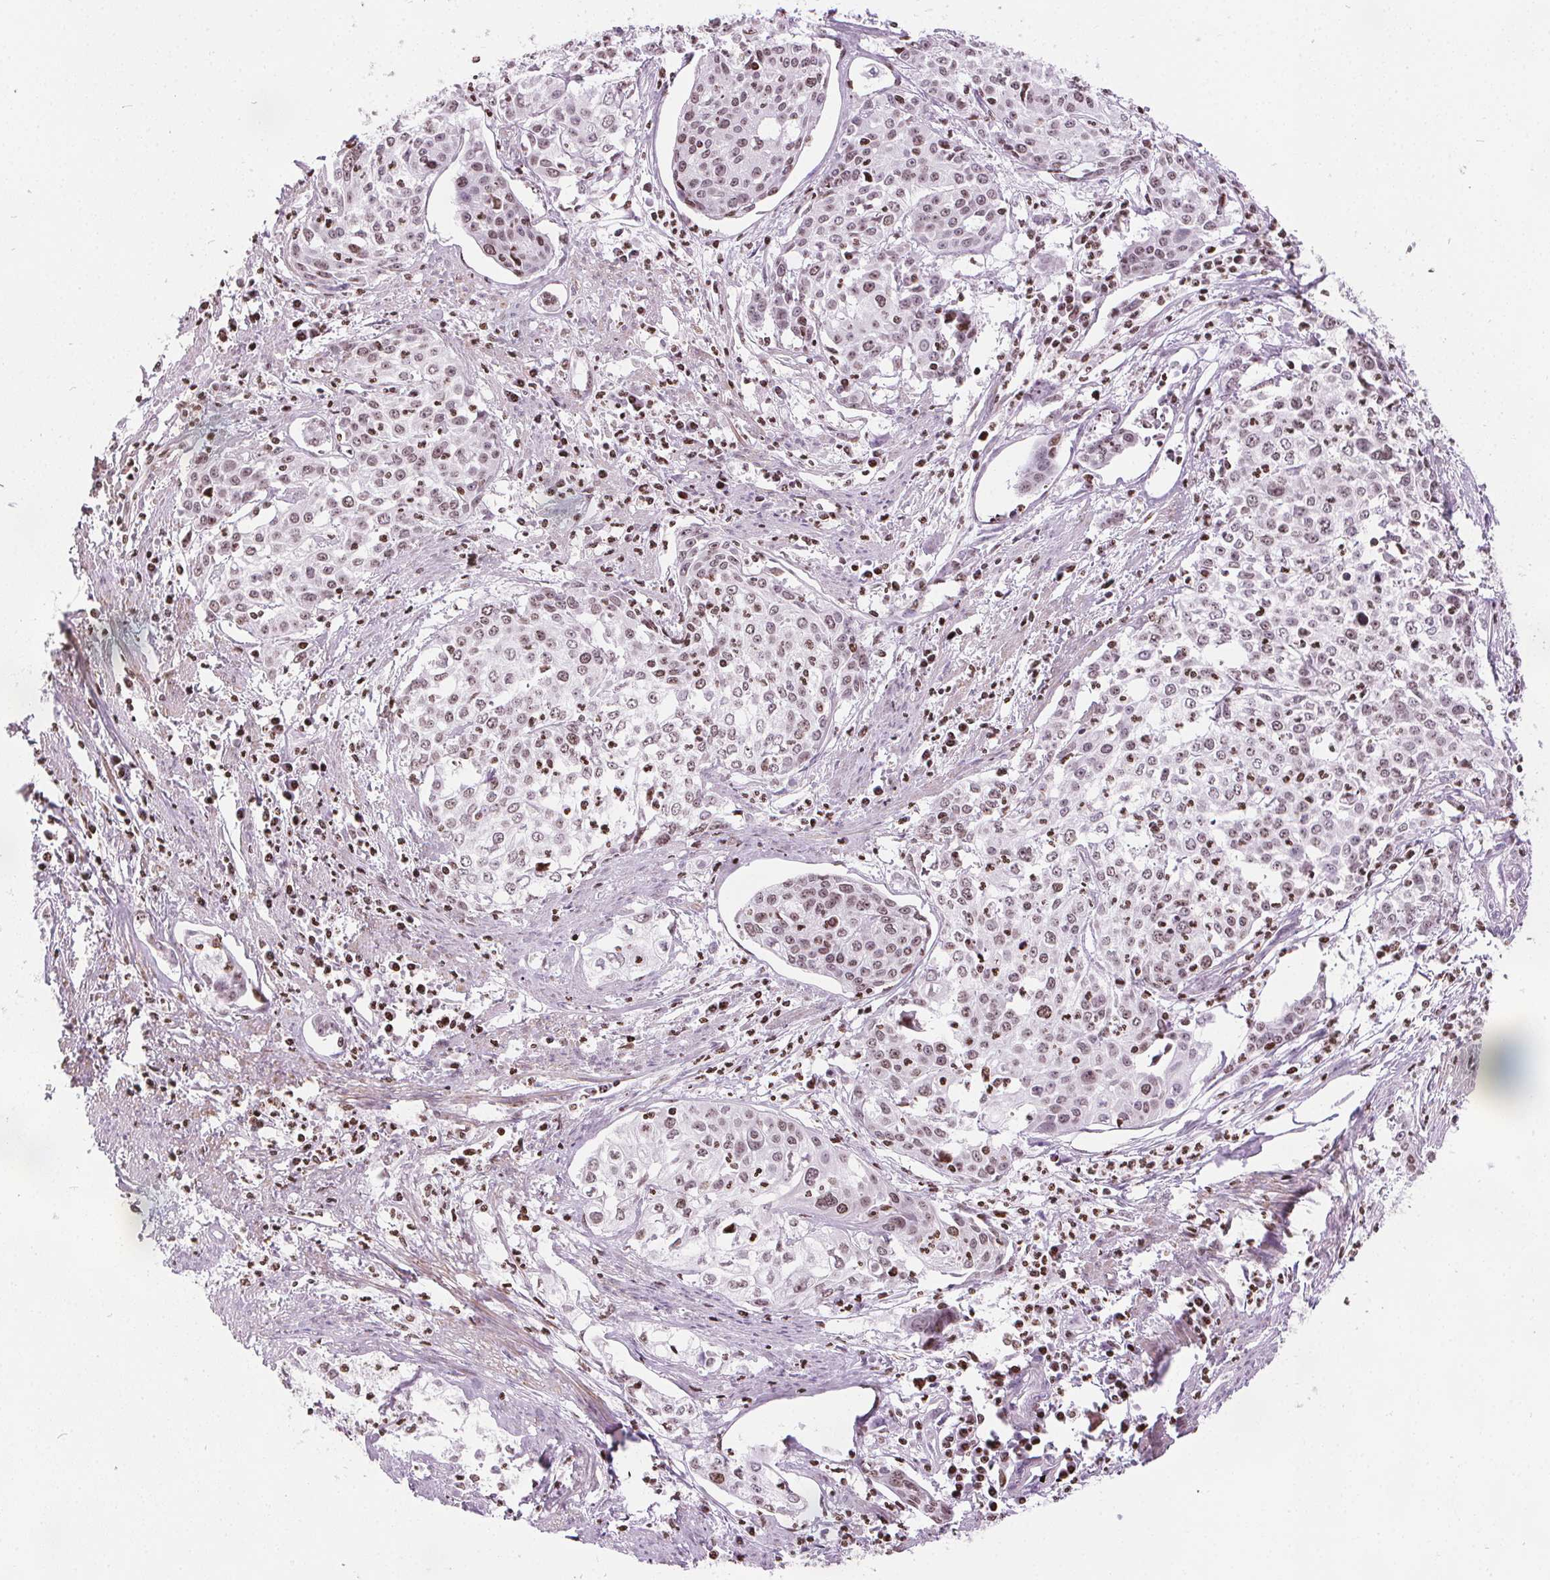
{"staining": {"intensity": "weak", "quantity": "25%-75%", "location": "nuclear"}, "tissue": "cervical cancer", "cell_type": "Tumor cells", "image_type": "cancer", "snomed": [{"axis": "morphology", "description": "Squamous cell carcinoma, NOS"}, {"axis": "topography", "description": "Cervix"}], "caption": "The image demonstrates staining of cervical cancer (squamous cell carcinoma), revealing weak nuclear protein staining (brown color) within tumor cells.", "gene": "ISLR2", "patient": {"sex": "female", "age": 39}}